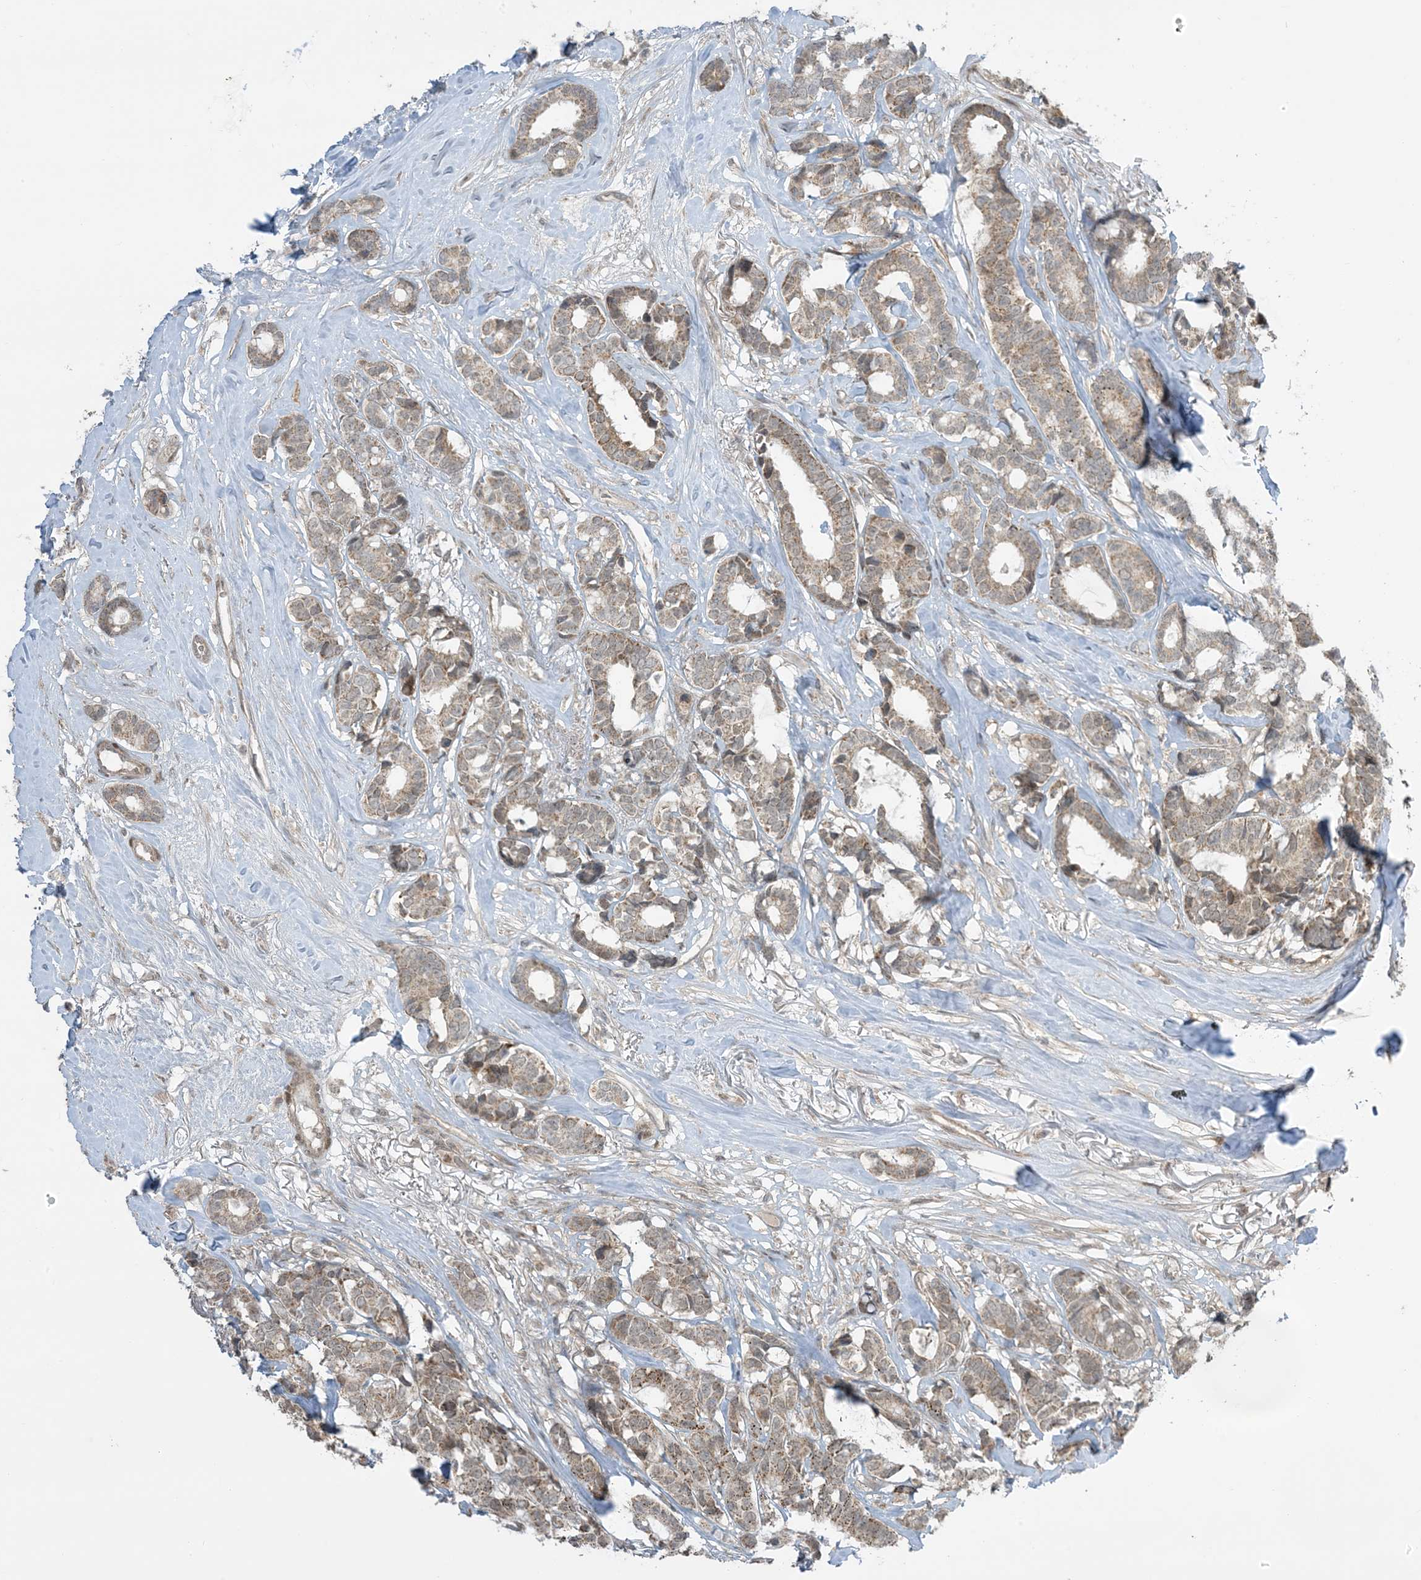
{"staining": {"intensity": "moderate", "quantity": ">75%", "location": "cytoplasmic/membranous"}, "tissue": "breast cancer", "cell_type": "Tumor cells", "image_type": "cancer", "snomed": [{"axis": "morphology", "description": "Duct carcinoma"}, {"axis": "topography", "description": "Breast"}], "caption": "IHC of invasive ductal carcinoma (breast) shows medium levels of moderate cytoplasmic/membranous expression in about >75% of tumor cells.", "gene": "PHLDB2", "patient": {"sex": "female", "age": 87}}